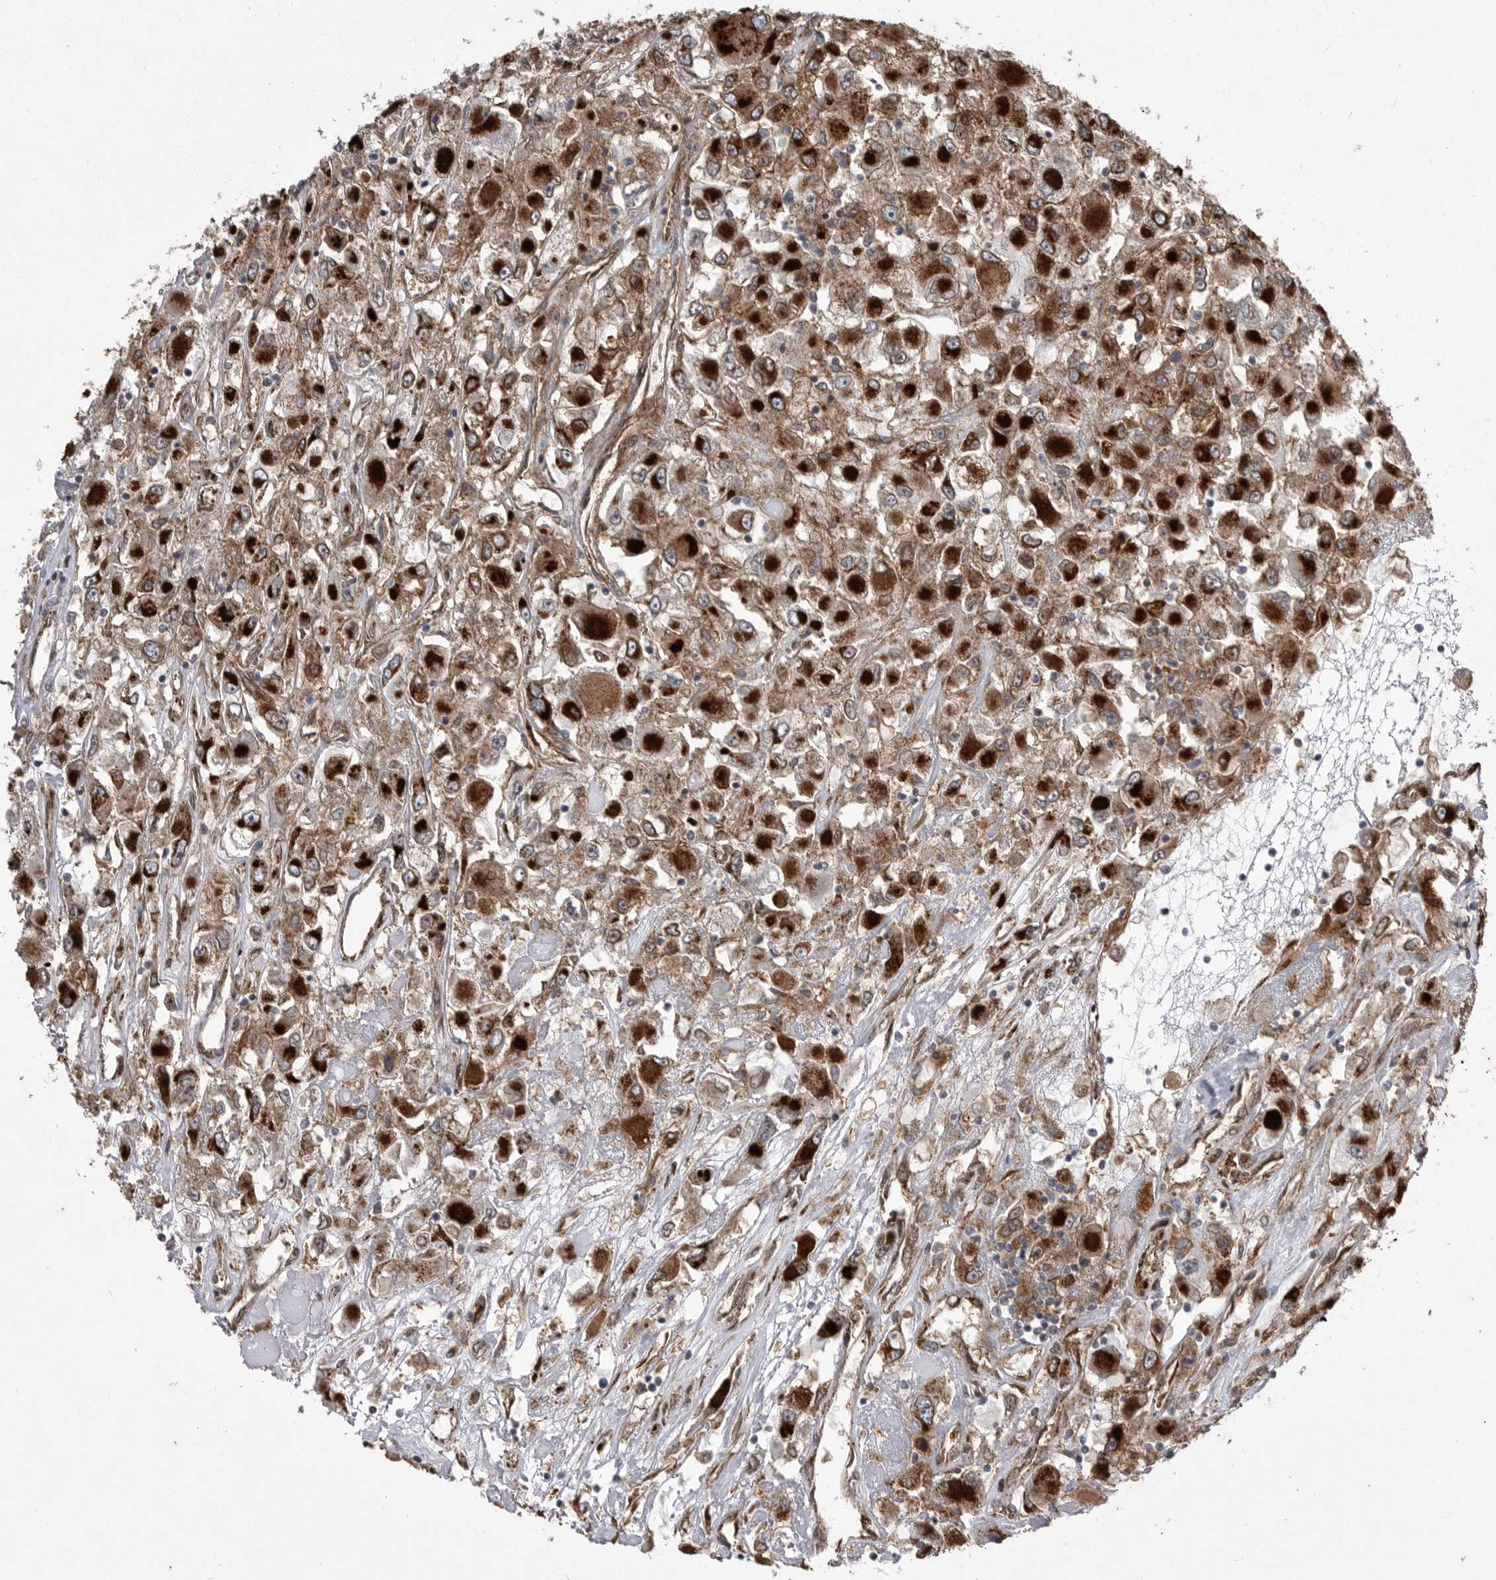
{"staining": {"intensity": "strong", "quantity": ">75%", "location": "cytoplasmic/membranous"}, "tissue": "renal cancer", "cell_type": "Tumor cells", "image_type": "cancer", "snomed": [{"axis": "morphology", "description": "Adenocarcinoma, NOS"}, {"axis": "topography", "description": "Kidney"}], "caption": "A photomicrograph of human adenocarcinoma (renal) stained for a protein exhibits strong cytoplasmic/membranous brown staining in tumor cells.", "gene": "ABL1", "patient": {"sex": "female", "age": 52}}